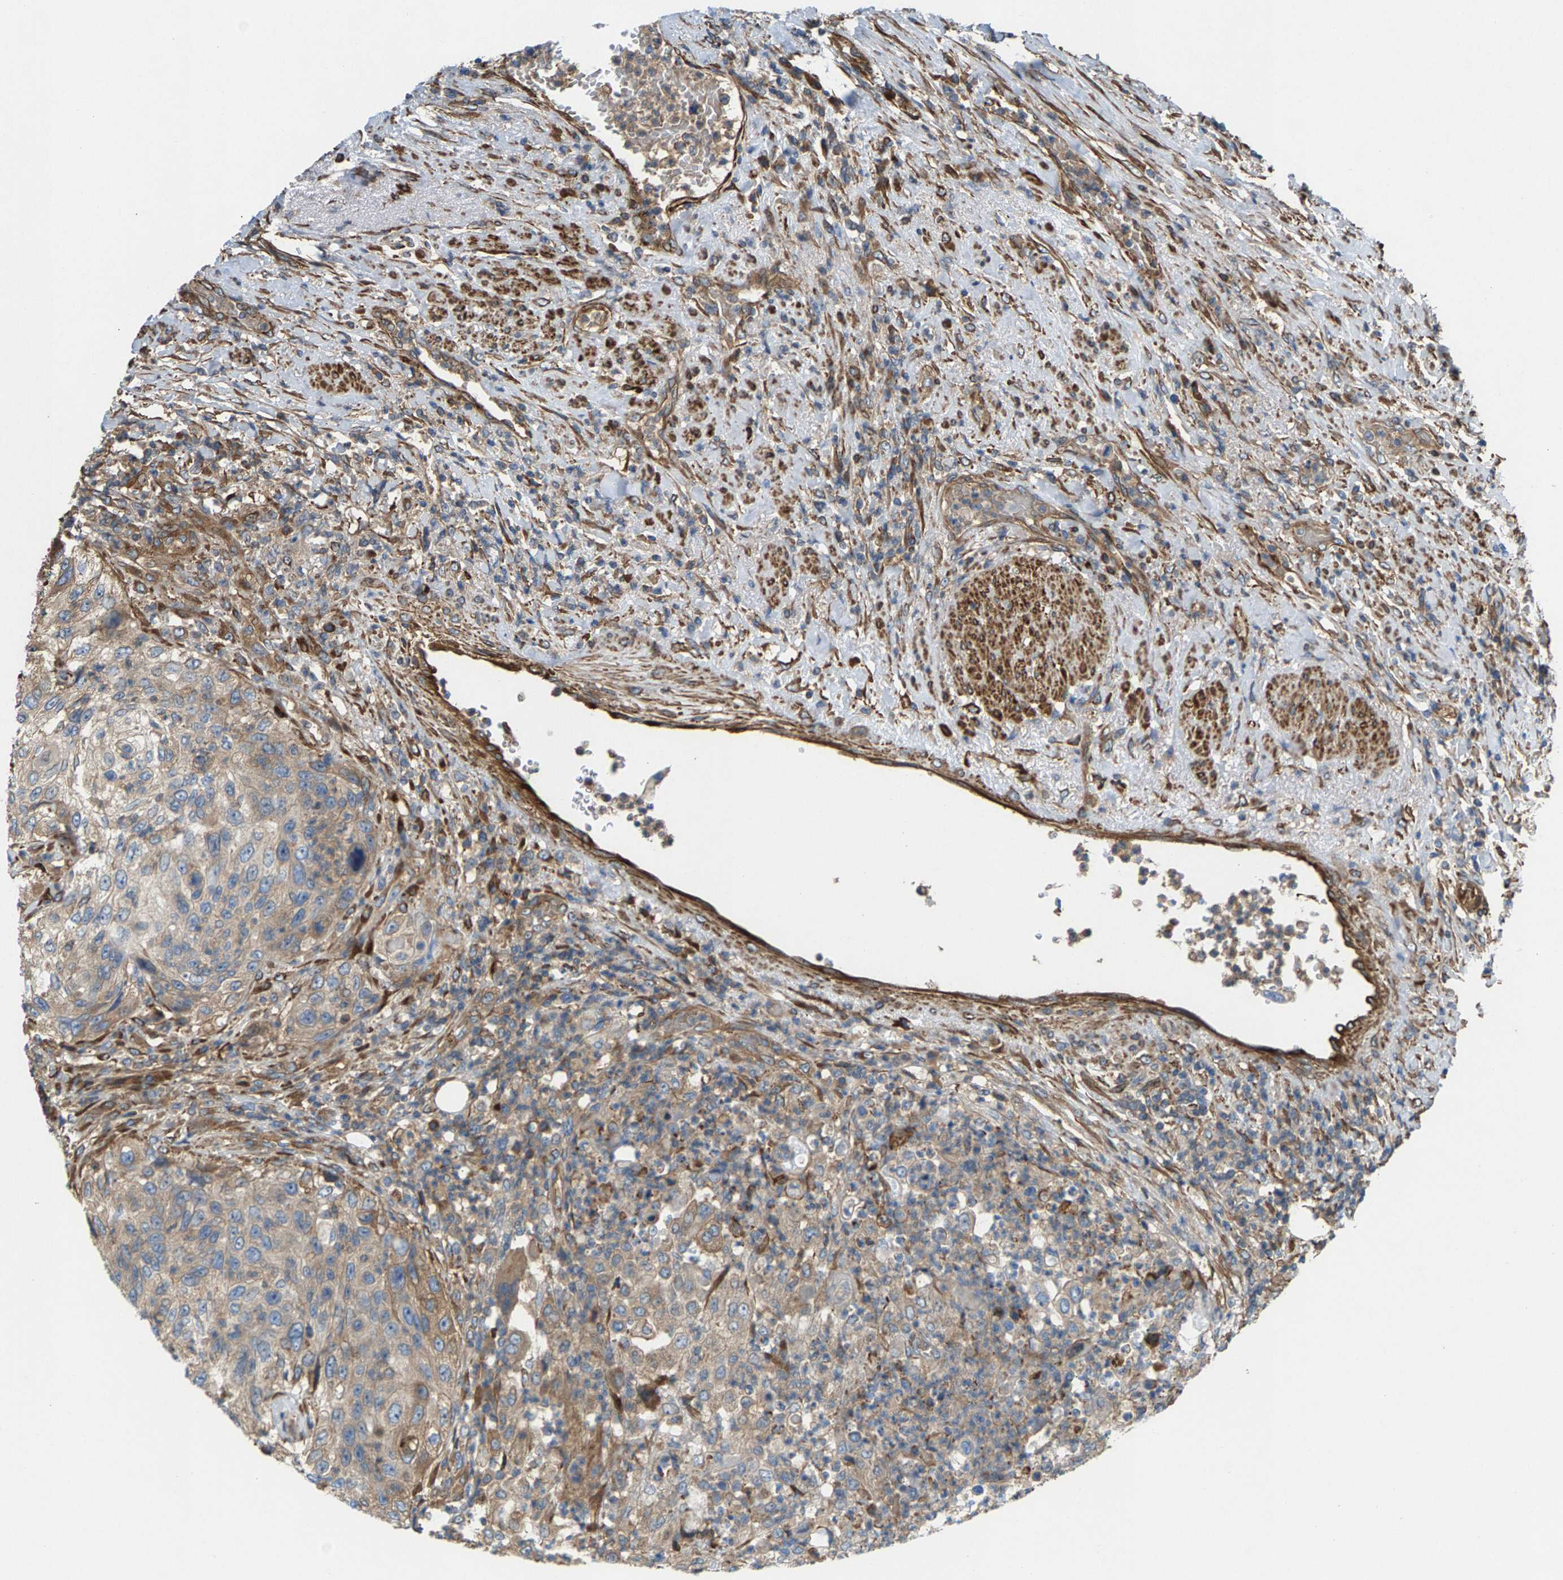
{"staining": {"intensity": "weak", "quantity": "25%-75%", "location": "cytoplasmic/membranous"}, "tissue": "urothelial cancer", "cell_type": "Tumor cells", "image_type": "cancer", "snomed": [{"axis": "morphology", "description": "Urothelial carcinoma, High grade"}, {"axis": "topography", "description": "Urinary bladder"}], "caption": "Tumor cells demonstrate low levels of weak cytoplasmic/membranous positivity in about 25%-75% of cells in urothelial carcinoma (high-grade).", "gene": "PDCL", "patient": {"sex": "female", "age": 60}}